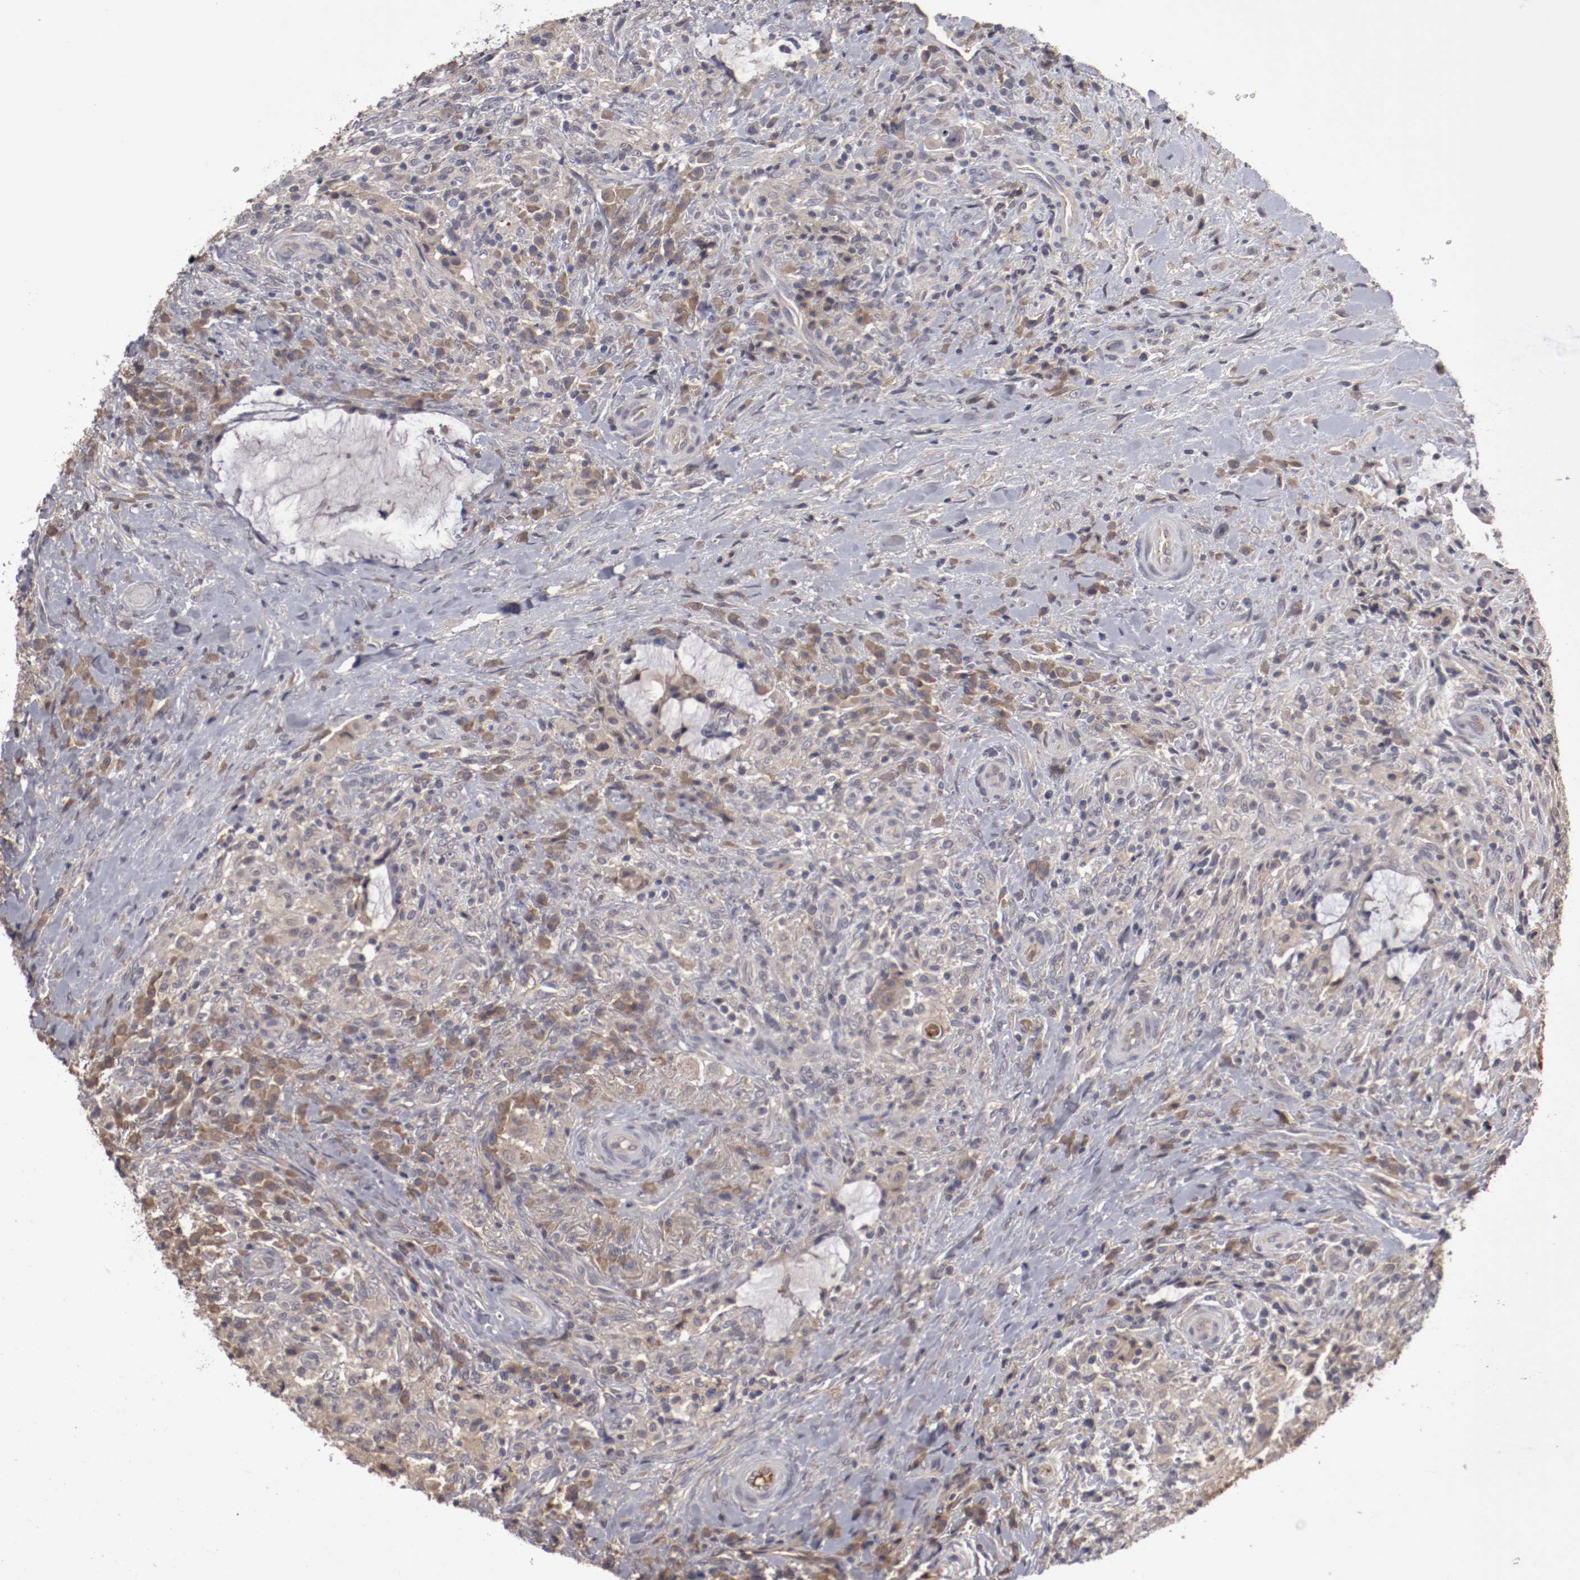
{"staining": {"intensity": "weak", "quantity": "<25%", "location": "cytoplasmic/membranous"}, "tissue": "colorectal cancer", "cell_type": "Tumor cells", "image_type": "cancer", "snomed": [{"axis": "morphology", "description": "Adenocarcinoma, NOS"}, {"axis": "topography", "description": "Rectum"}], "caption": "Tumor cells are negative for brown protein staining in colorectal adenocarcinoma. Nuclei are stained in blue.", "gene": "CP", "patient": {"sex": "female", "age": 71}}